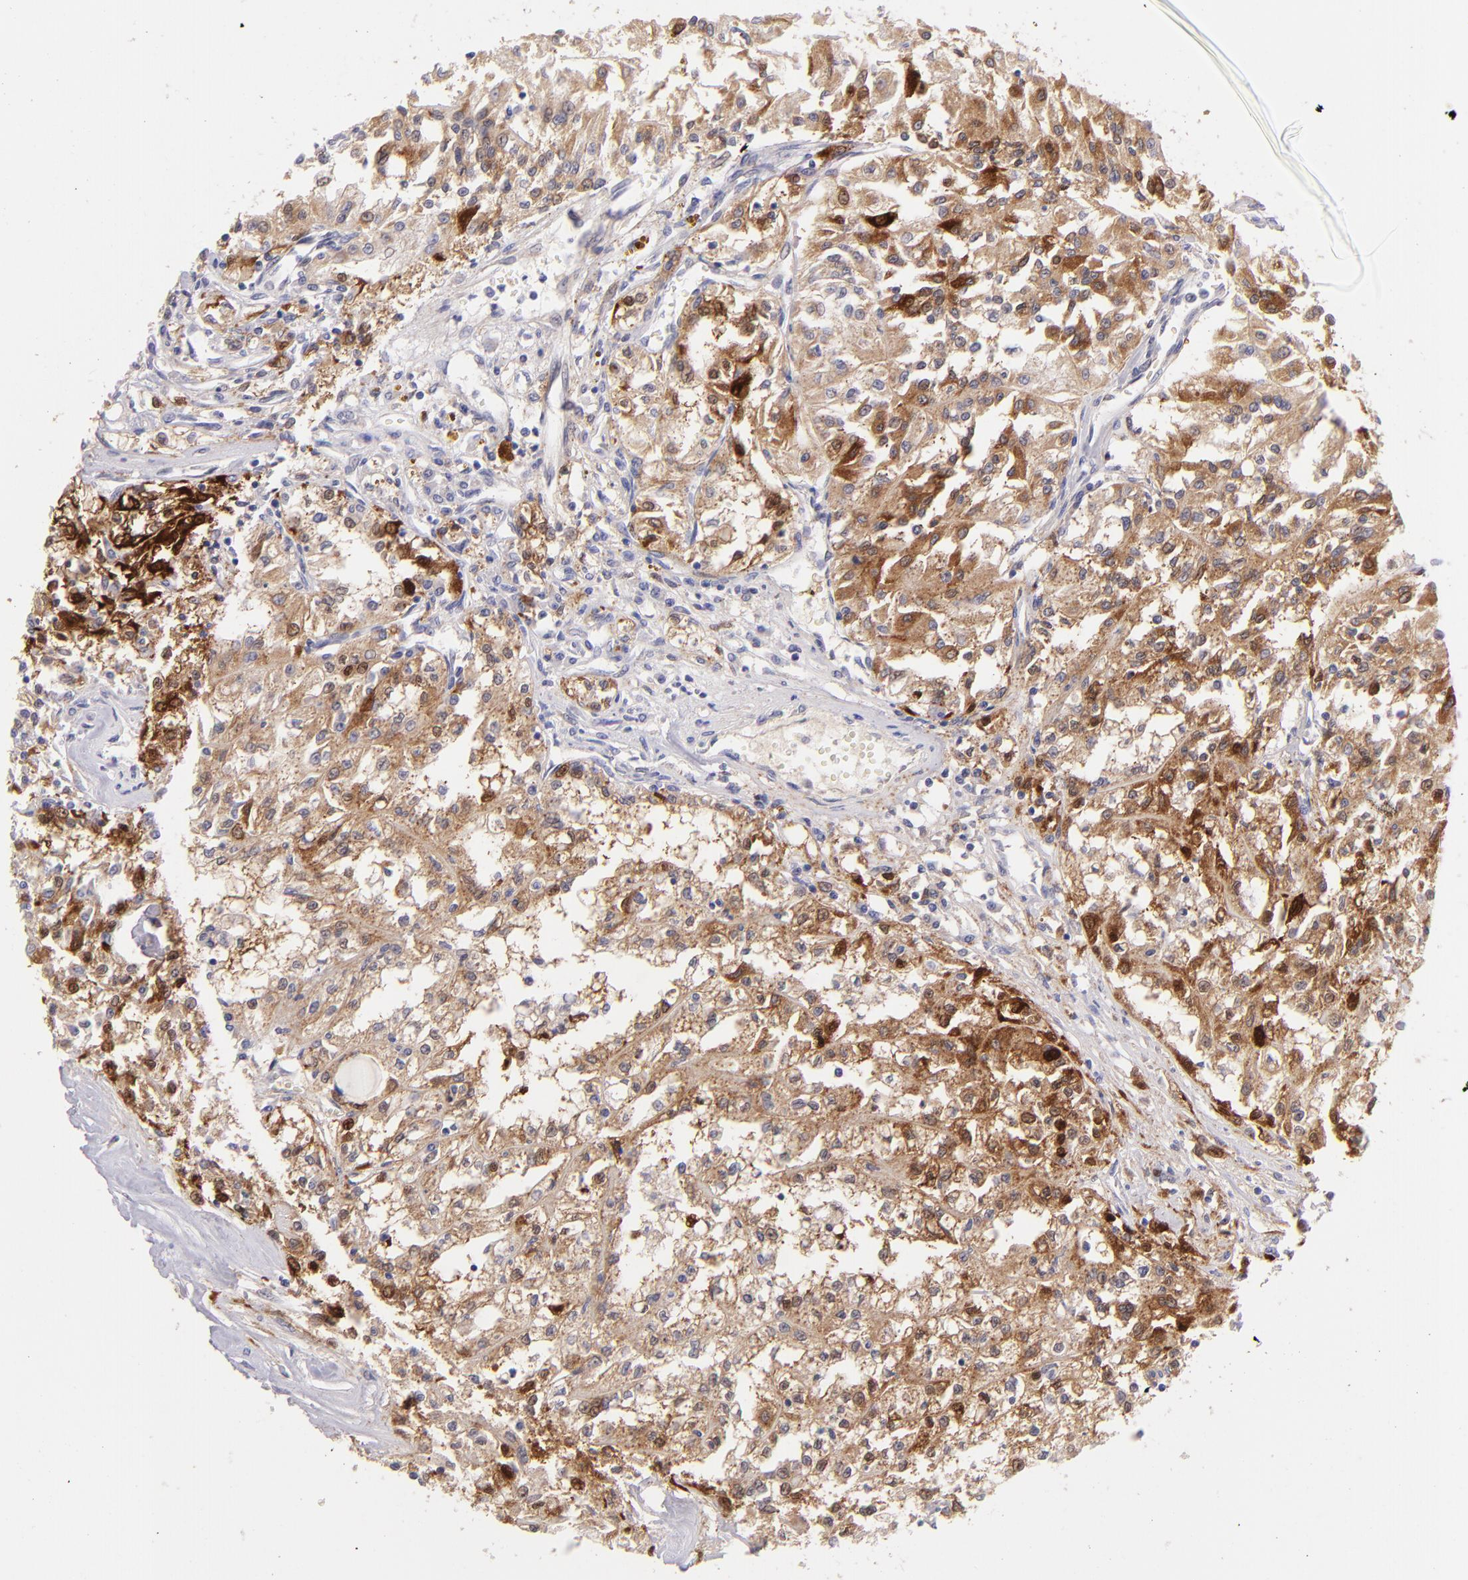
{"staining": {"intensity": "moderate", "quantity": ">75%", "location": "cytoplasmic/membranous"}, "tissue": "renal cancer", "cell_type": "Tumor cells", "image_type": "cancer", "snomed": [{"axis": "morphology", "description": "Adenocarcinoma, NOS"}, {"axis": "topography", "description": "Kidney"}], "caption": "A high-resolution histopathology image shows immunohistochemistry (IHC) staining of renal cancer, which shows moderate cytoplasmic/membranous staining in about >75% of tumor cells. (Brightfield microscopy of DAB IHC at high magnification).", "gene": "SH2D4A", "patient": {"sex": "male", "age": 78}}